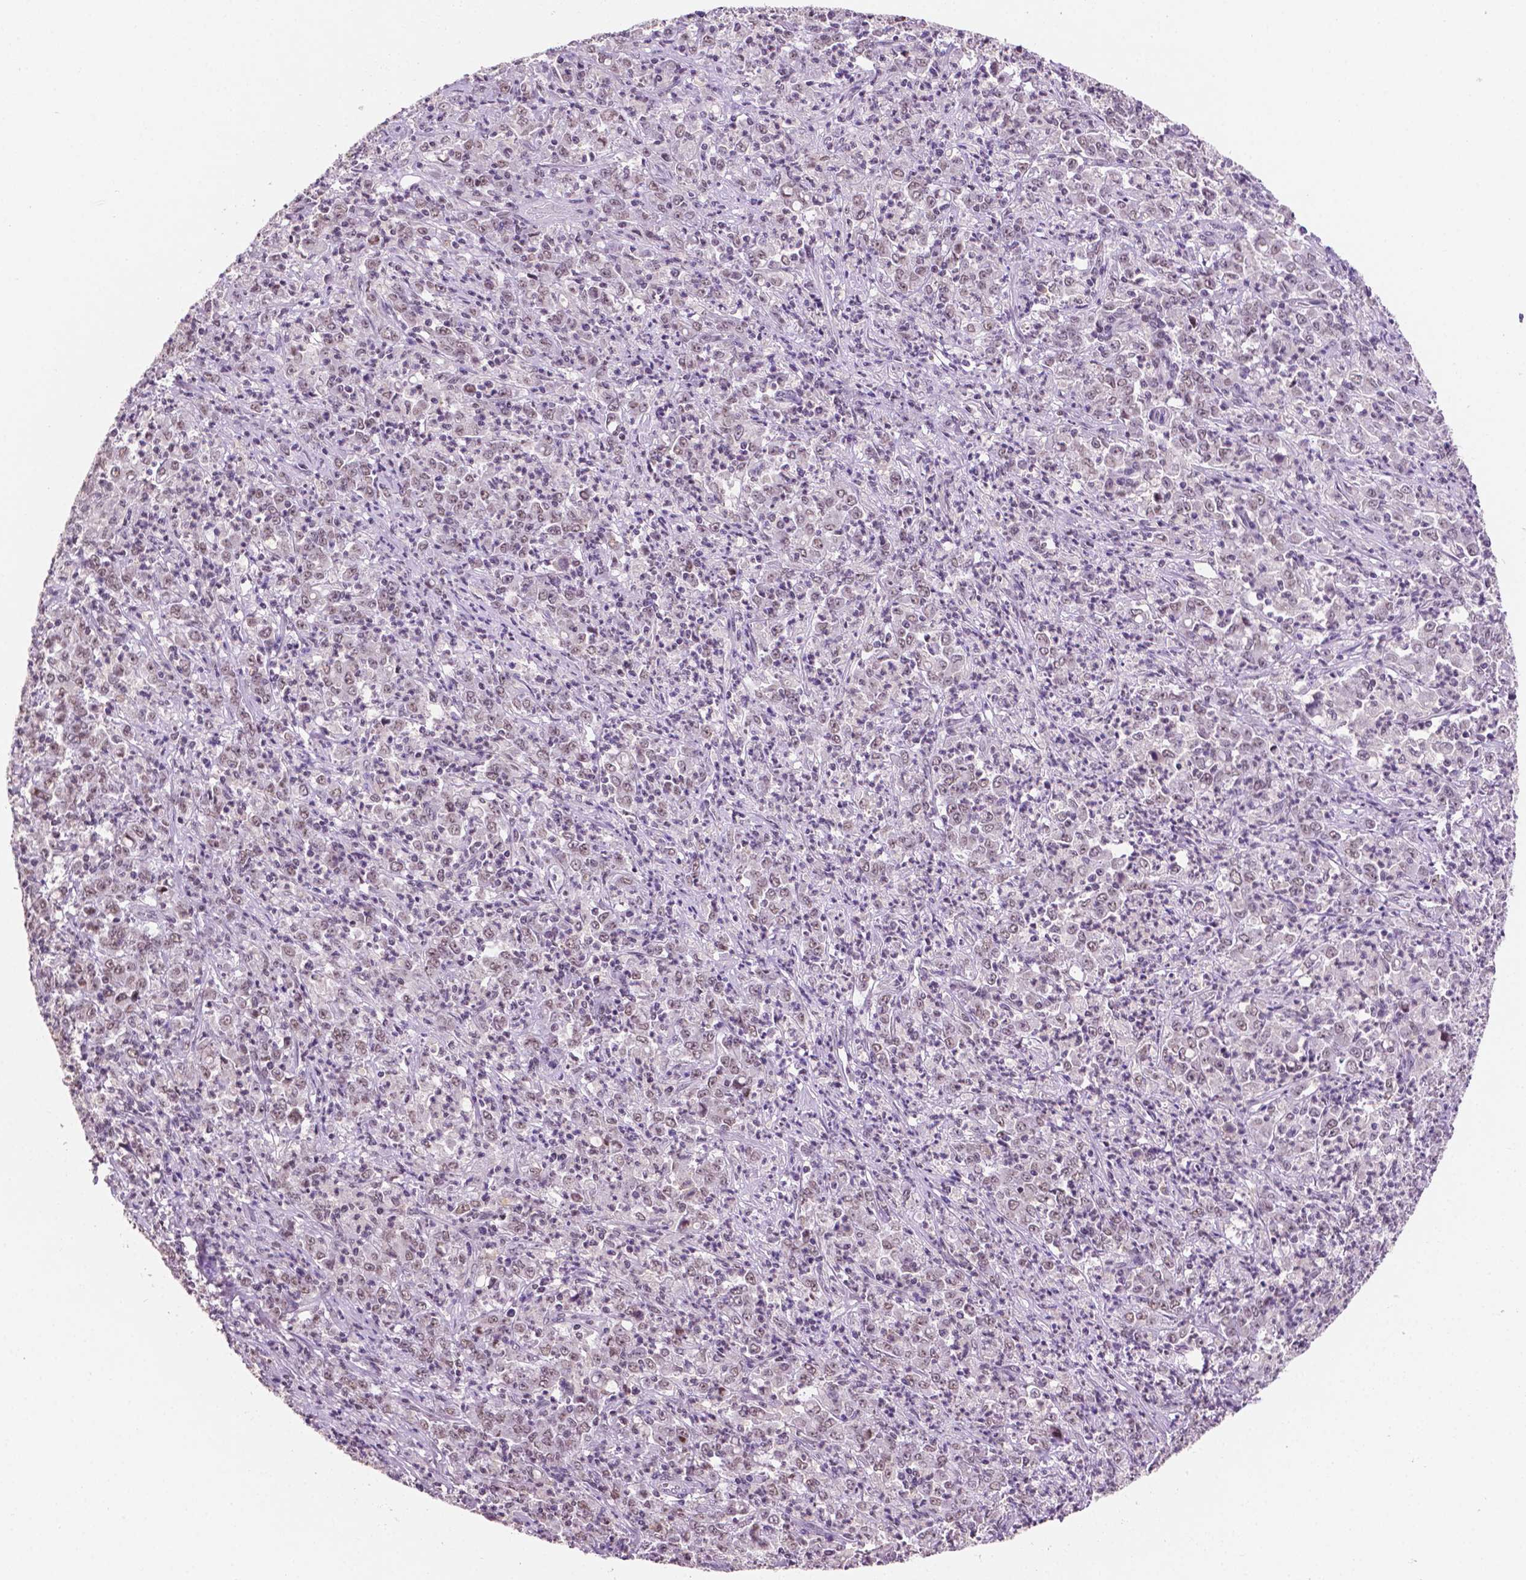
{"staining": {"intensity": "weak", "quantity": ">75%", "location": "nuclear"}, "tissue": "stomach cancer", "cell_type": "Tumor cells", "image_type": "cancer", "snomed": [{"axis": "morphology", "description": "Adenocarcinoma, NOS"}, {"axis": "topography", "description": "Stomach, lower"}], "caption": "Human stomach cancer (adenocarcinoma) stained with a protein marker shows weak staining in tumor cells.", "gene": "PTPN6", "patient": {"sex": "female", "age": 71}}